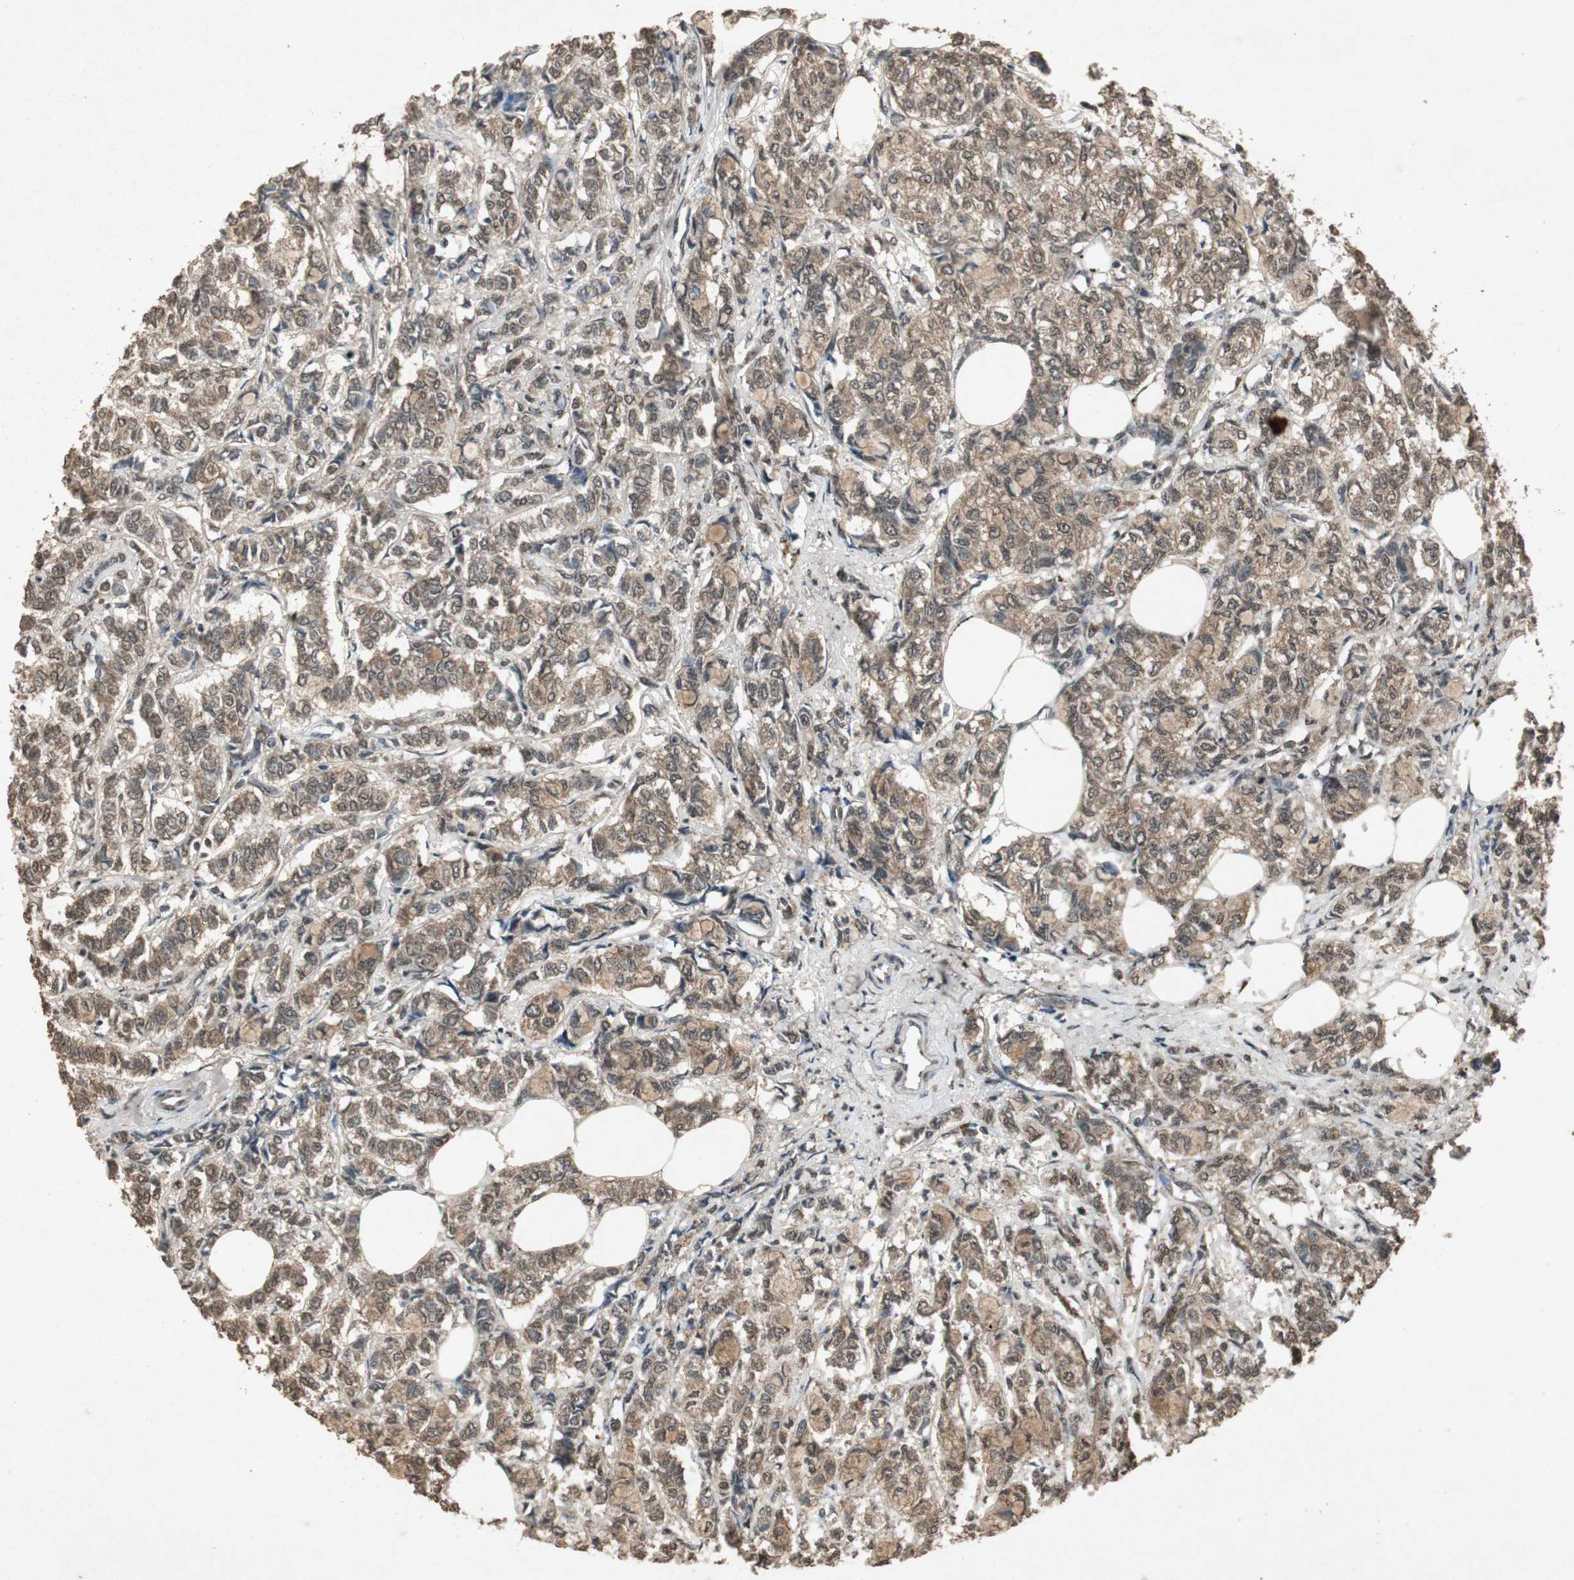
{"staining": {"intensity": "moderate", "quantity": ">75%", "location": "cytoplasmic/membranous,nuclear"}, "tissue": "breast cancer", "cell_type": "Tumor cells", "image_type": "cancer", "snomed": [{"axis": "morphology", "description": "Lobular carcinoma"}, {"axis": "topography", "description": "Breast"}], "caption": "This is an image of immunohistochemistry staining of breast cancer, which shows moderate expression in the cytoplasmic/membranous and nuclear of tumor cells.", "gene": "EMX1", "patient": {"sex": "female", "age": 60}}